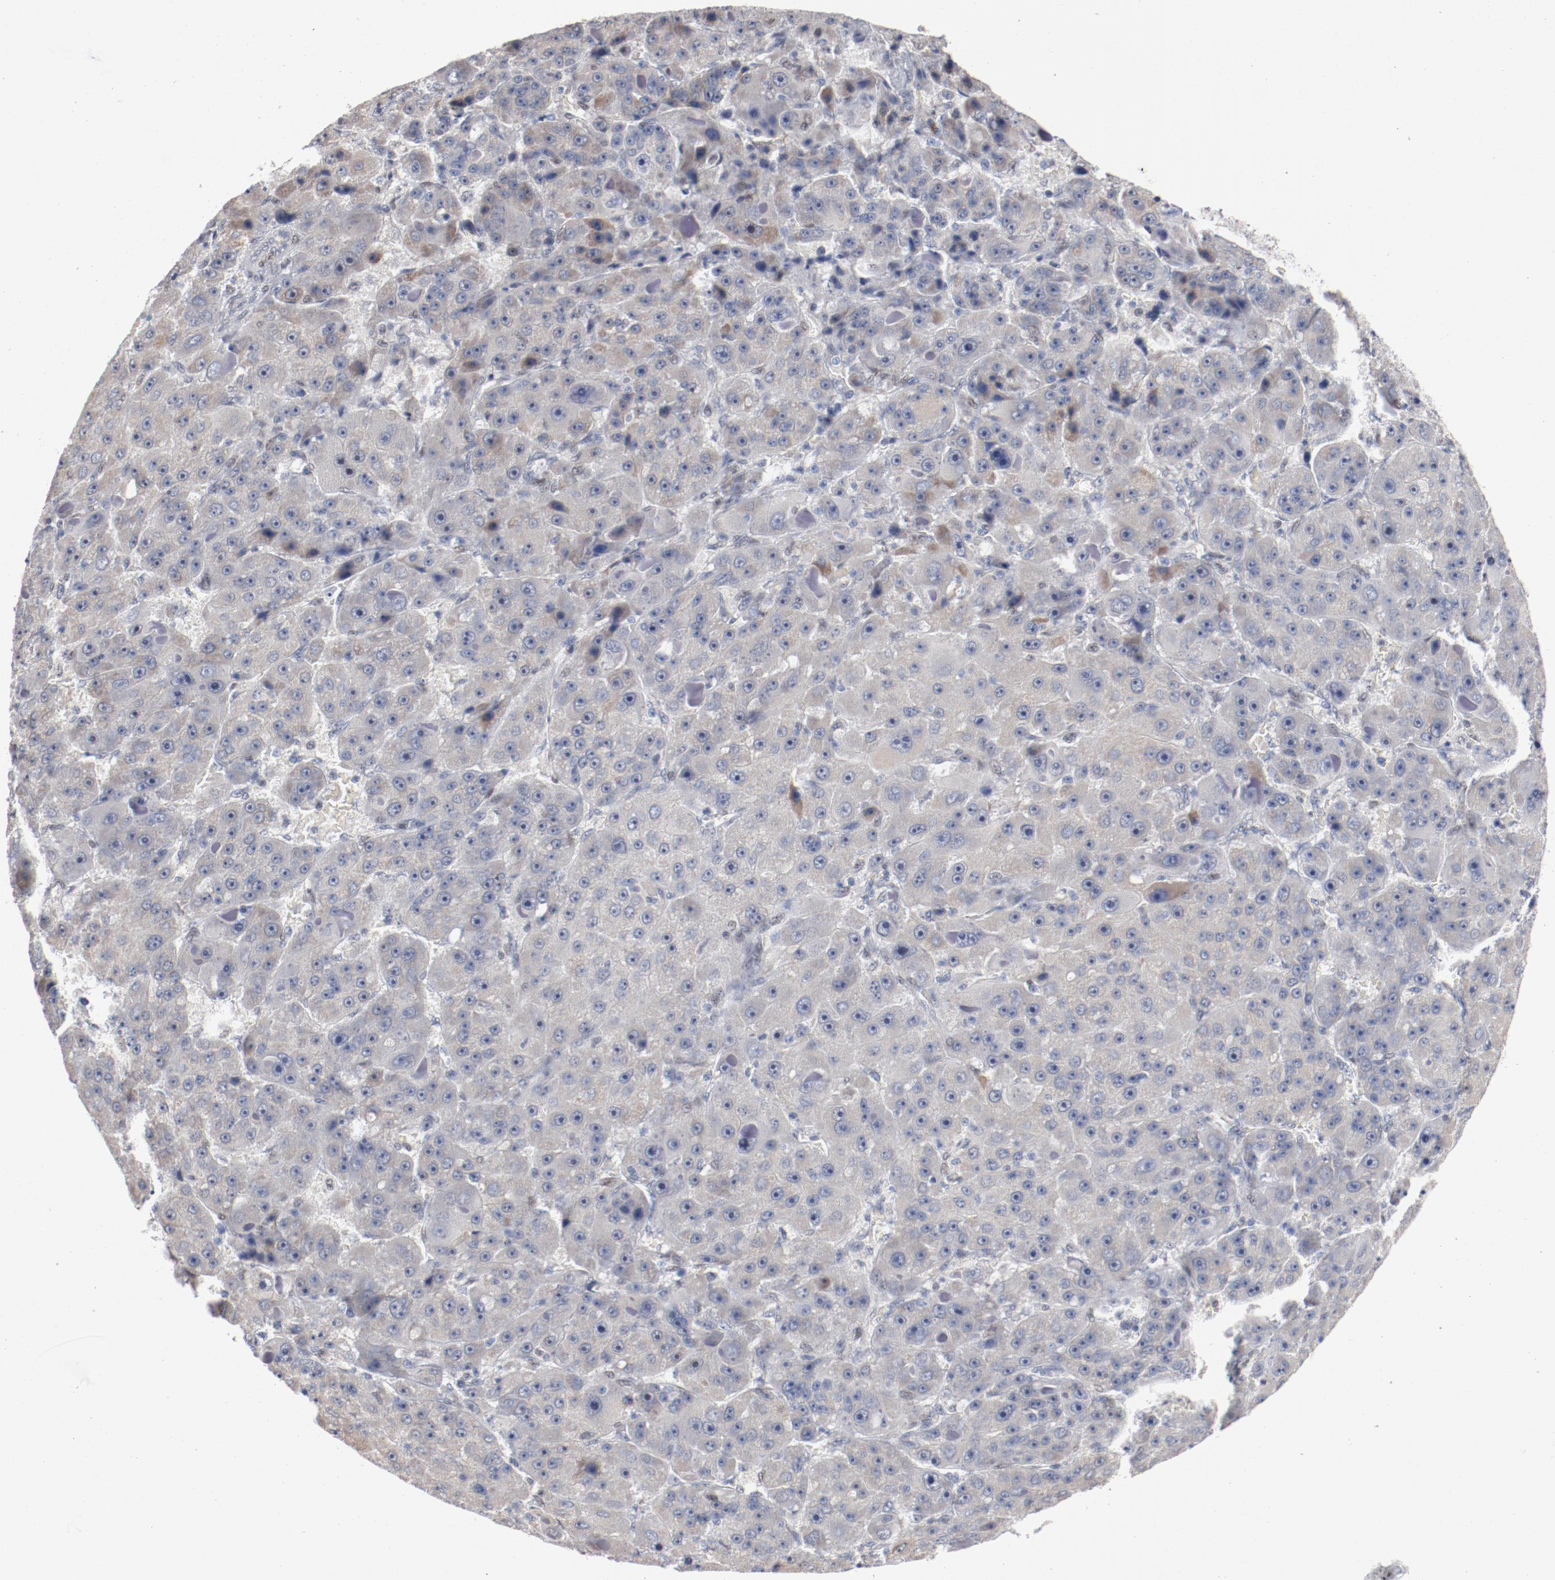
{"staining": {"intensity": "negative", "quantity": "none", "location": "none"}, "tissue": "liver cancer", "cell_type": "Tumor cells", "image_type": "cancer", "snomed": [{"axis": "morphology", "description": "Carcinoma, Hepatocellular, NOS"}, {"axis": "topography", "description": "Liver"}], "caption": "Micrograph shows no significant protein positivity in tumor cells of hepatocellular carcinoma (liver).", "gene": "ZEB2", "patient": {"sex": "male", "age": 76}}